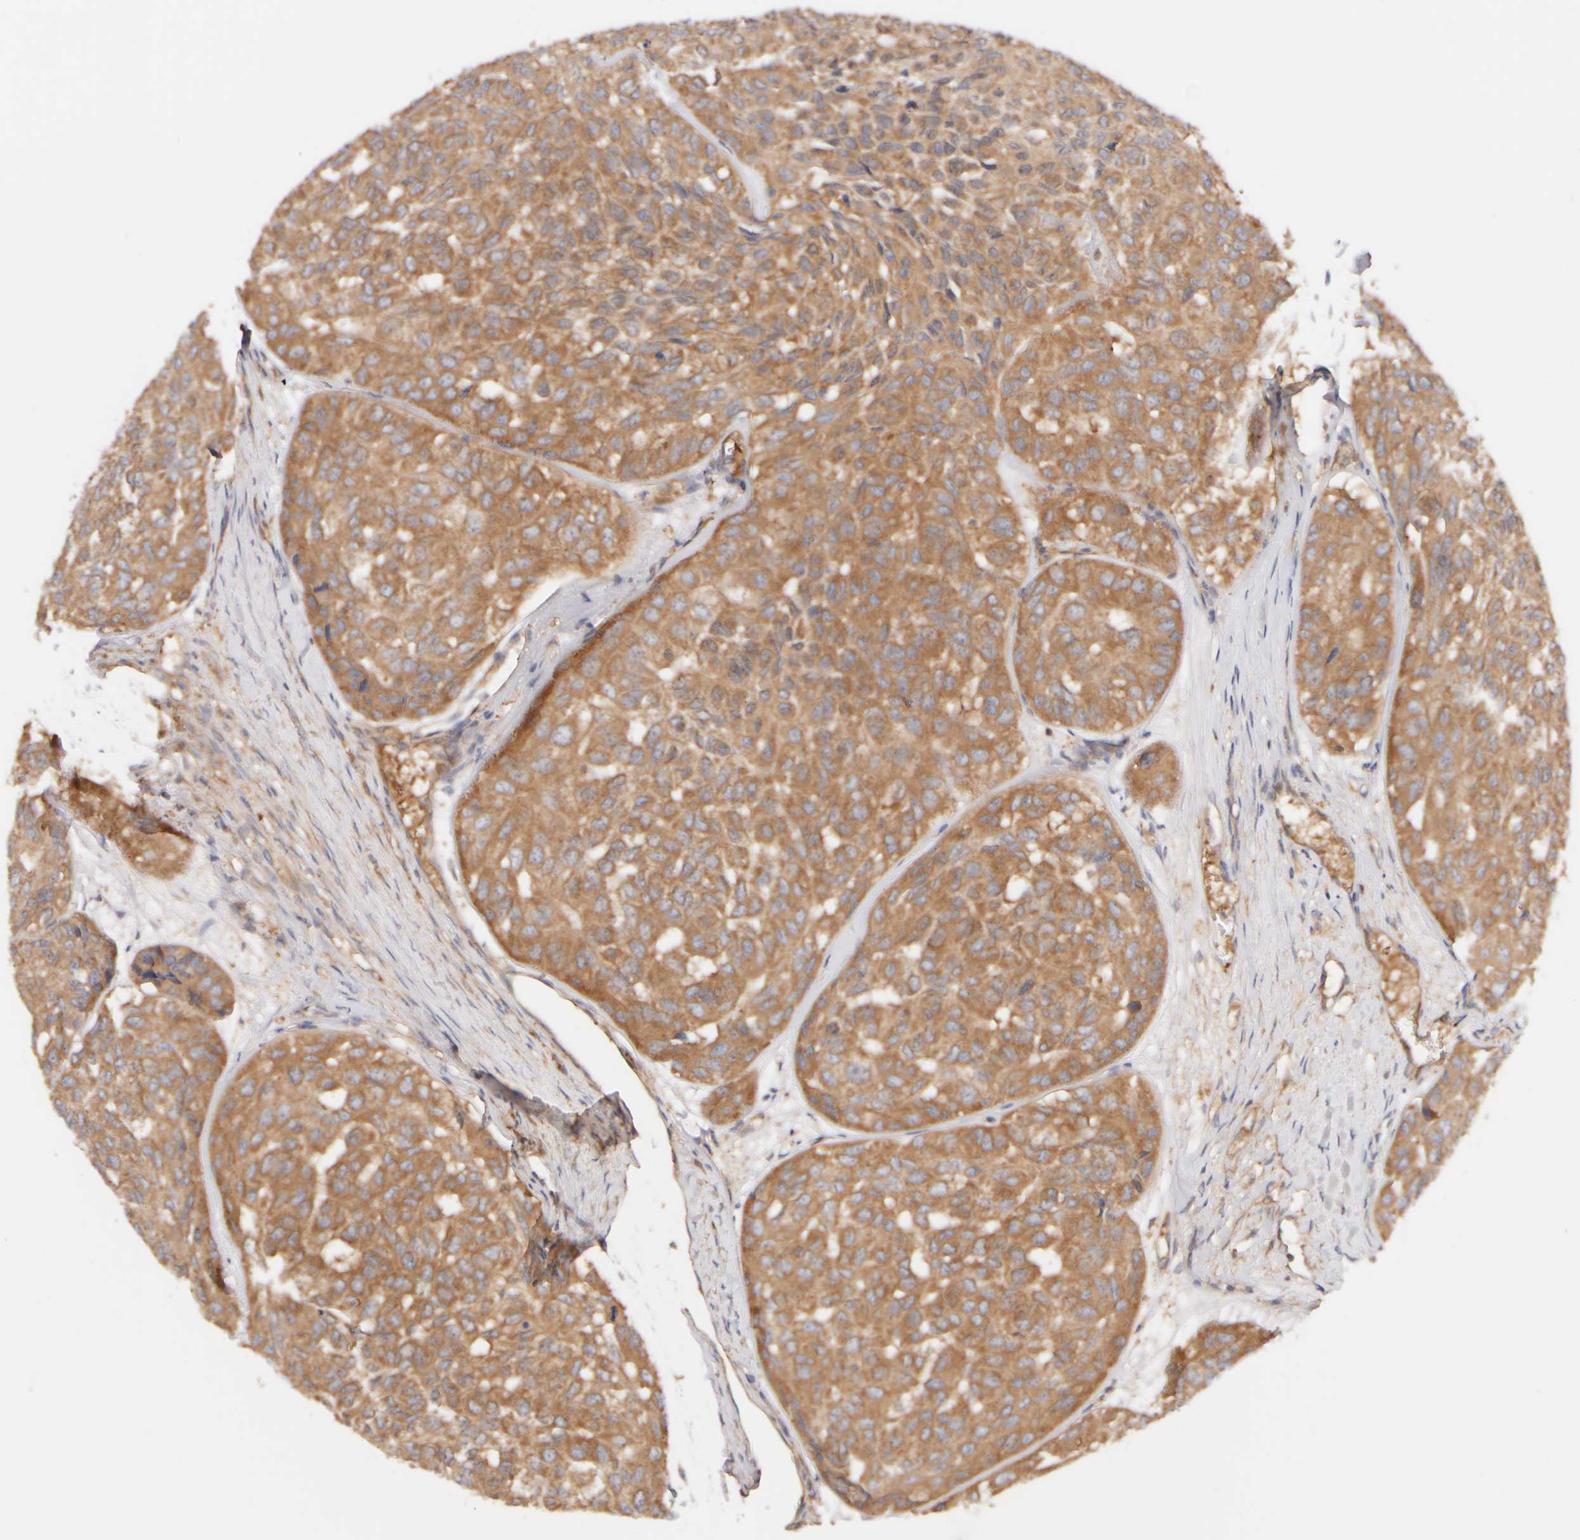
{"staining": {"intensity": "moderate", "quantity": ">75%", "location": "cytoplasmic/membranous"}, "tissue": "head and neck cancer", "cell_type": "Tumor cells", "image_type": "cancer", "snomed": [{"axis": "morphology", "description": "Adenocarcinoma, NOS"}, {"axis": "topography", "description": "Salivary gland, NOS"}, {"axis": "topography", "description": "Head-Neck"}], "caption": "Head and neck cancer tissue exhibits moderate cytoplasmic/membranous staining in about >75% of tumor cells, visualized by immunohistochemistry.", "gene": "RABEP1", "patient": {"sex": "female", "age": 76}}